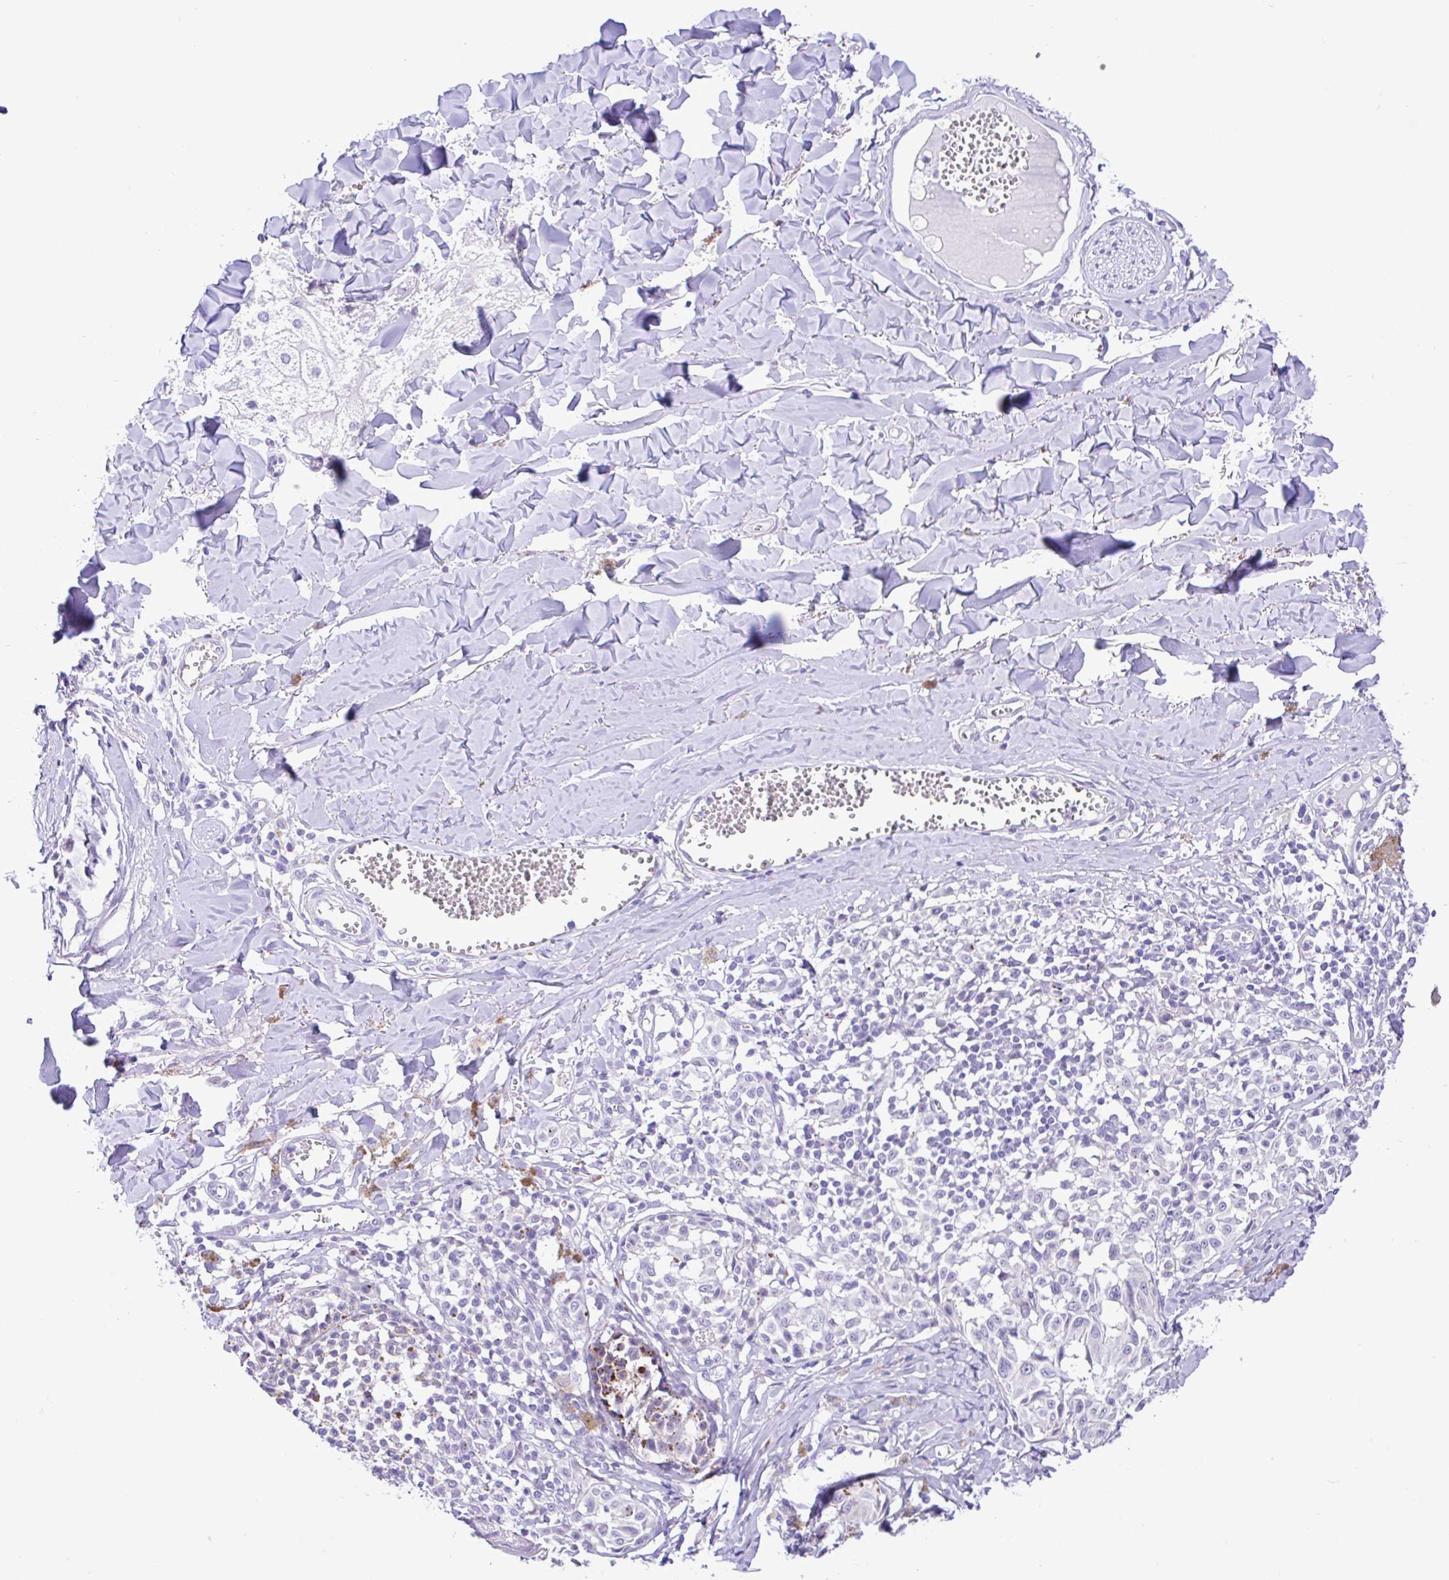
{"staining": {"intensity": "negative", "quantity": "none", "location": "none"}, "tissue": "melanoma", "cell_type": "Tumor cells", "image_type": "cancer", "snomed": [{"axis": "morphology", "description": "Malignant melanoma, NOS"}, {"axis": "topography", "description": "Skin"}], "caption": "The image exhibits no staining of tumor cells in melanoma.", "gene": "ANO4", "patient": {"sex": "female", "age": 43}}